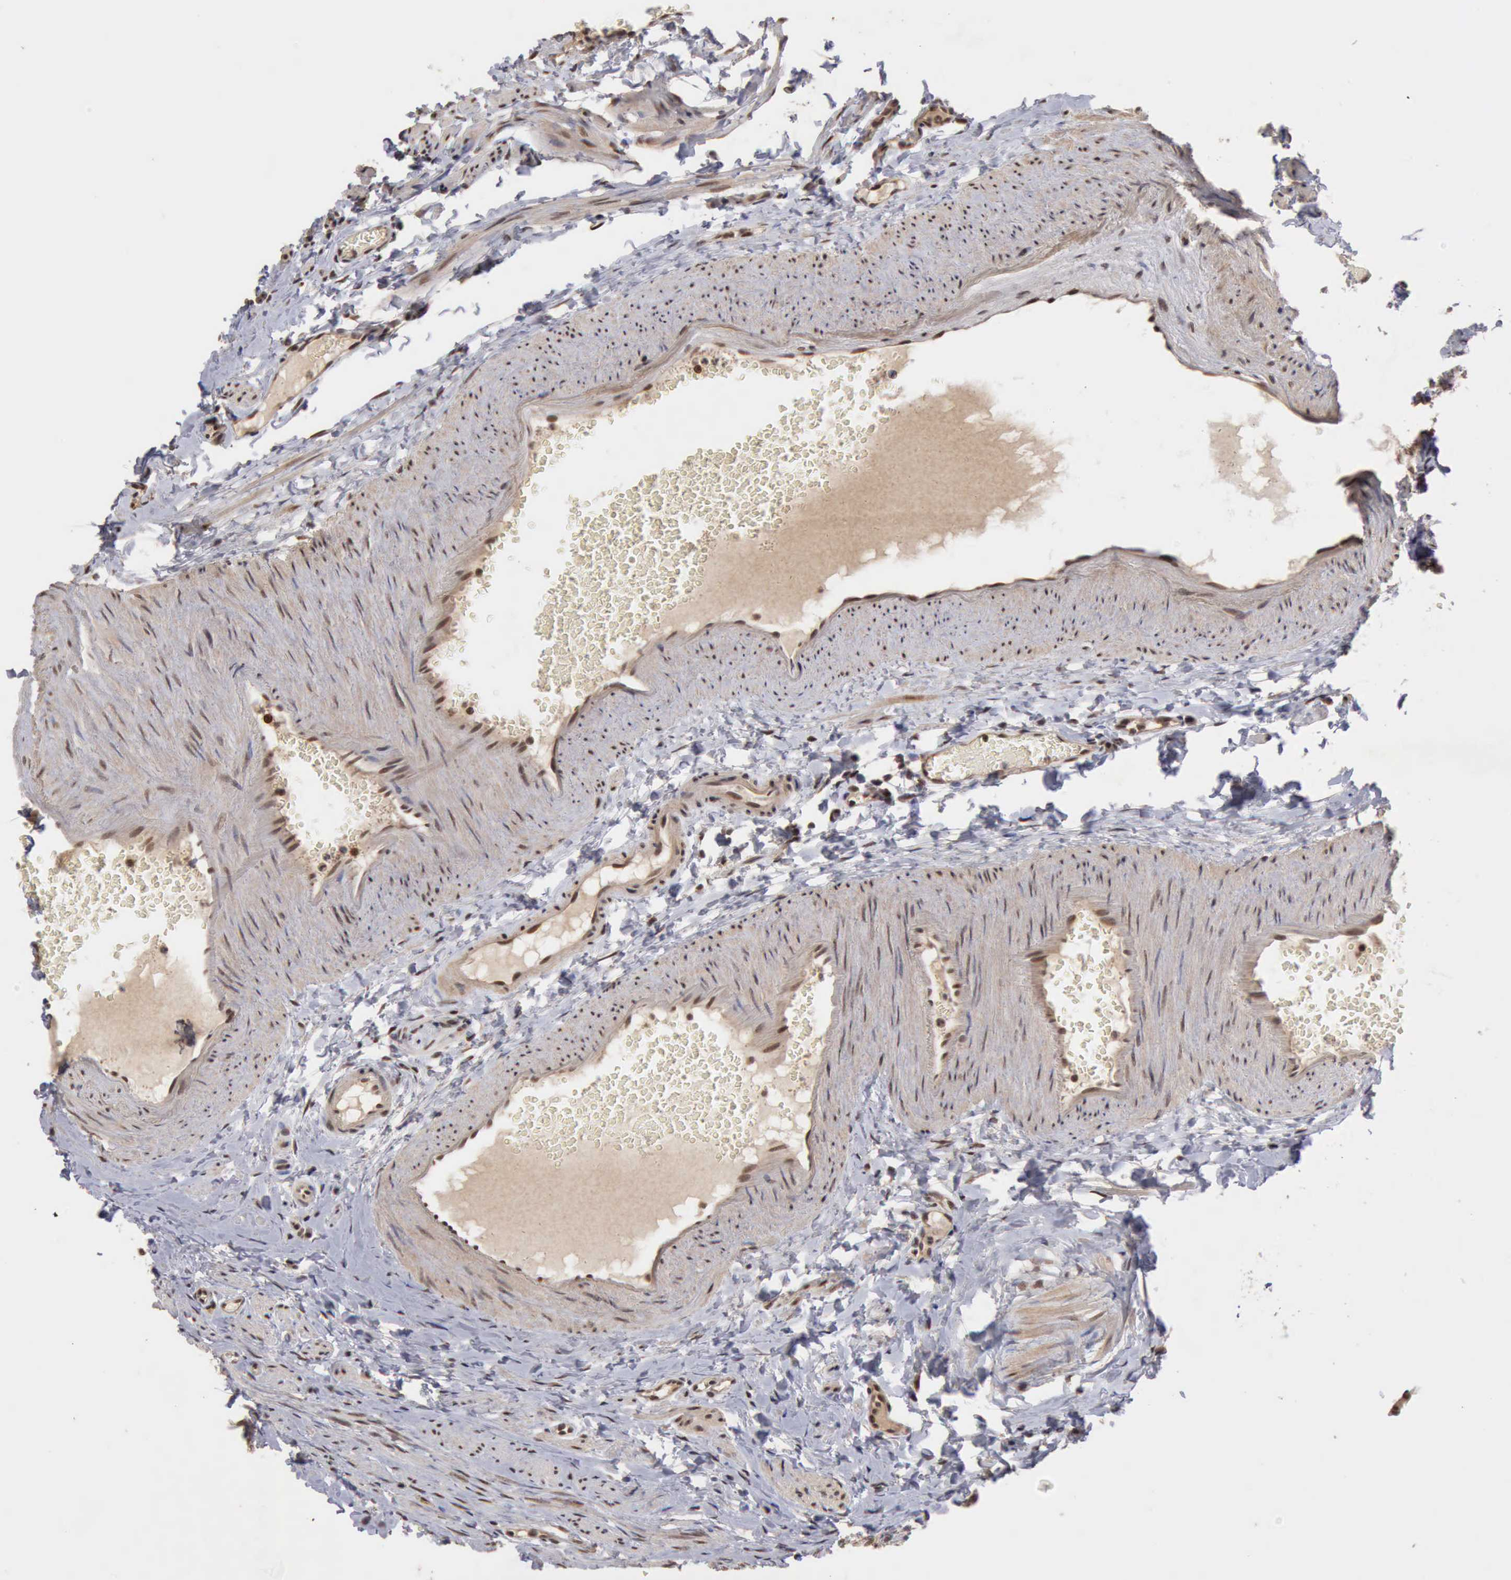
{"staining": {"intensity": "moderate", "quantity": ">75%", "location": "cytoplasmic/membranous,nuclear"}, "tissue": "fallopian tube", "cell_type": "Glandular cells", "image_type": "normal", "snomed": [{"axis": "morphology", "description": "Normal tissue, NOS"}, {"axis": "topography", "description": "Fallopian tube"}, {"axis": "topography", "description": "Ovary"}], "caption": "Immunohistochemistry (IHC) image of benign fallopian tube: fallopian tube stained using immunohistochemistry exhibits medium levels of moderate protein expression localized specifically in the cytoplasmic/membranous,nuclear of glandular cells, appearing as a cytoplasmic/membranous,nuclear brown color.", "gene": "CDKN2A", "patient": {"sex": "female", "age": 51}}